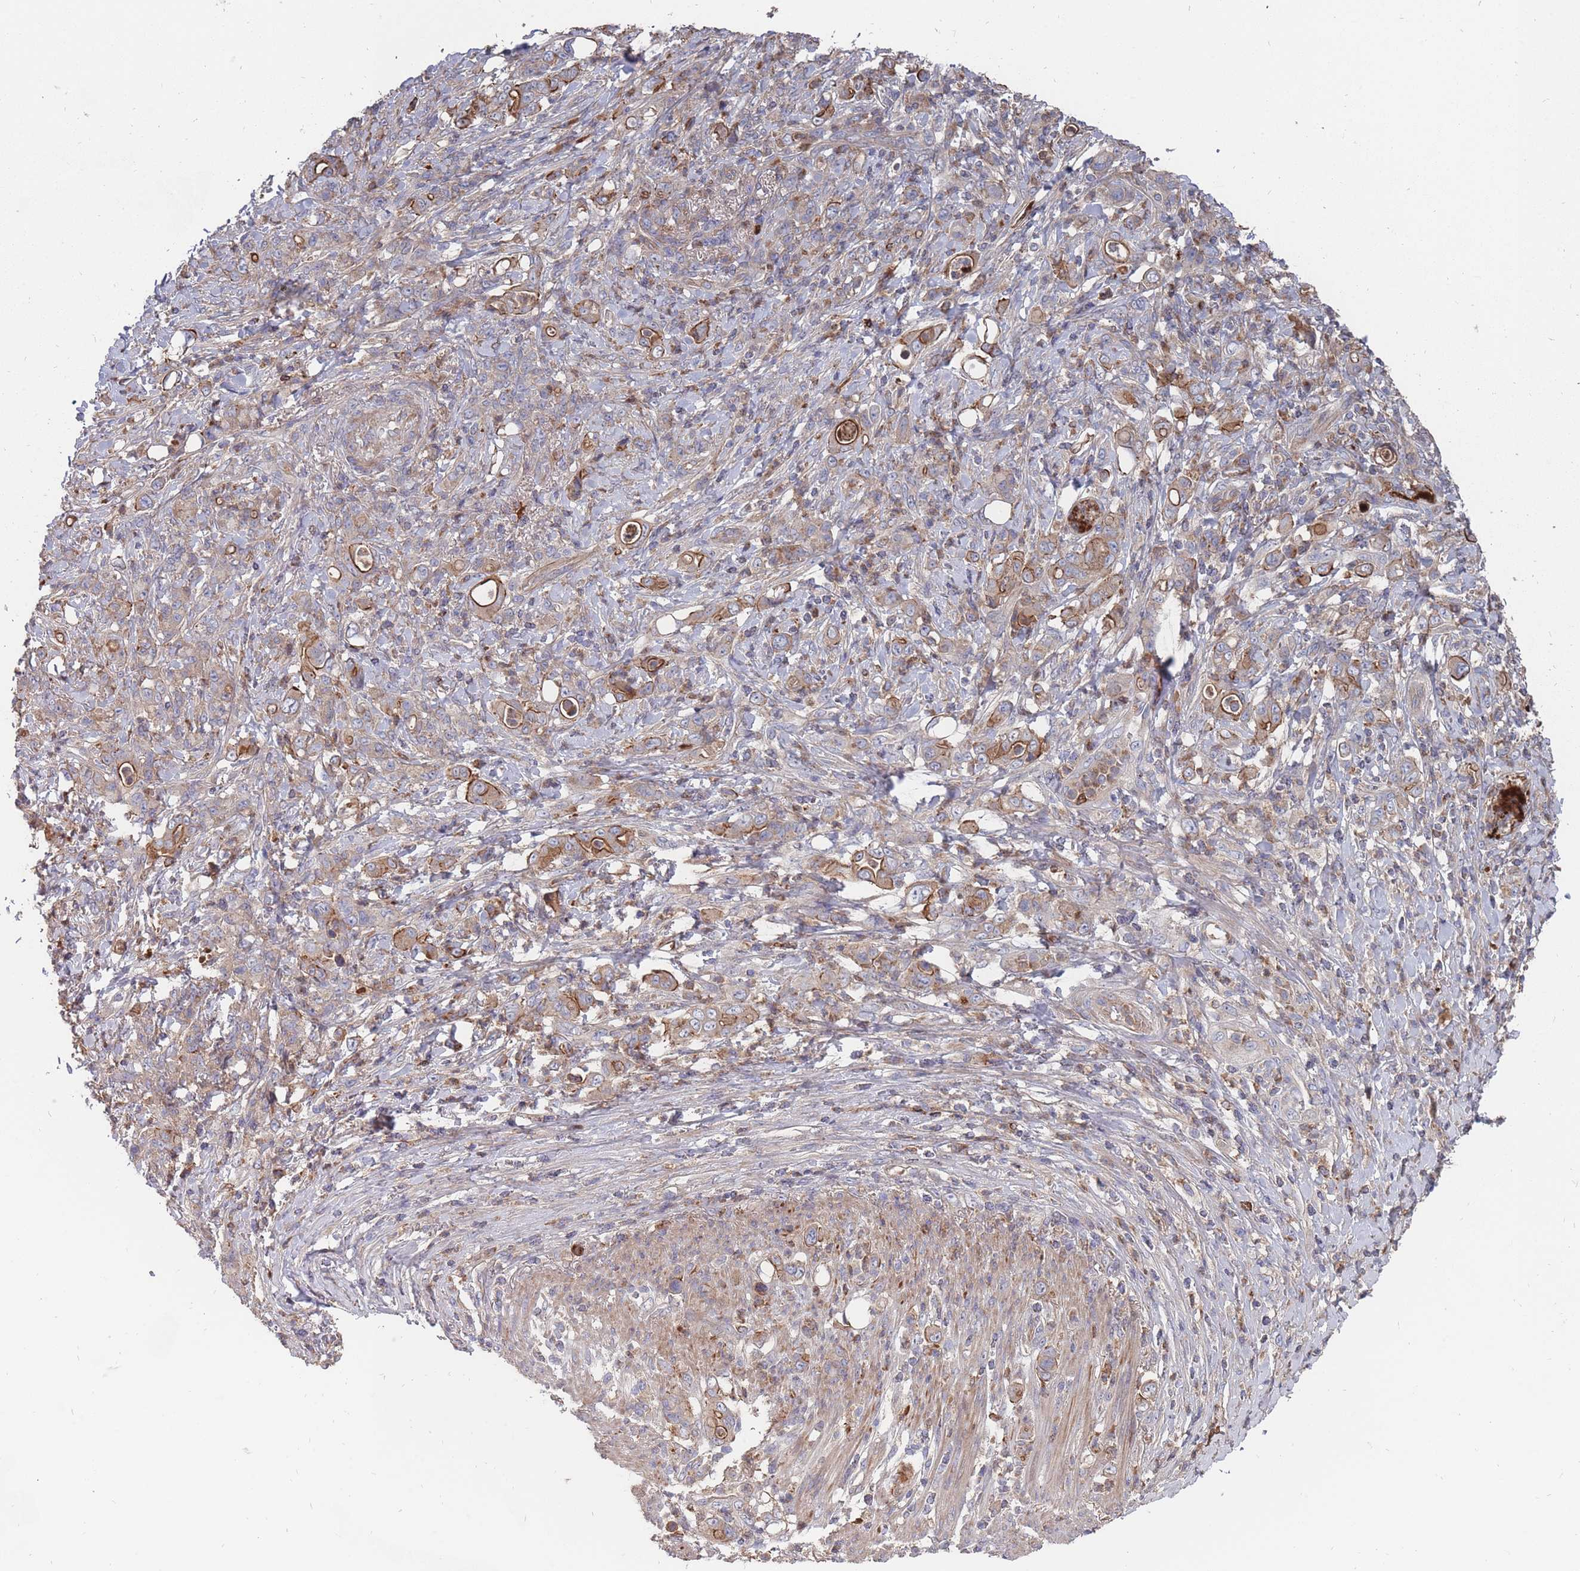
{"staining": {"intensity": "moderate", "quantity": "25%-75%", "location": "cytoplasmic/membranous"}, "tissue": "stomach cancer", "cell_type": "Tumor cells", "image_type": "cancer", "snomed": [{"axis": "morphology", "description": "Normal tissue, NOS"}, {"axis": "morphology", "description": "Adenocarcinoma, NOS"}, {"axis": "topography", "description": "Stomach"}], "caption": "Human stomach cancer stained with a protein marker exhibits moderate staining in tumor cells.", "gene": "THSD7B", "patient": {"sex": "female", "age": 79}}